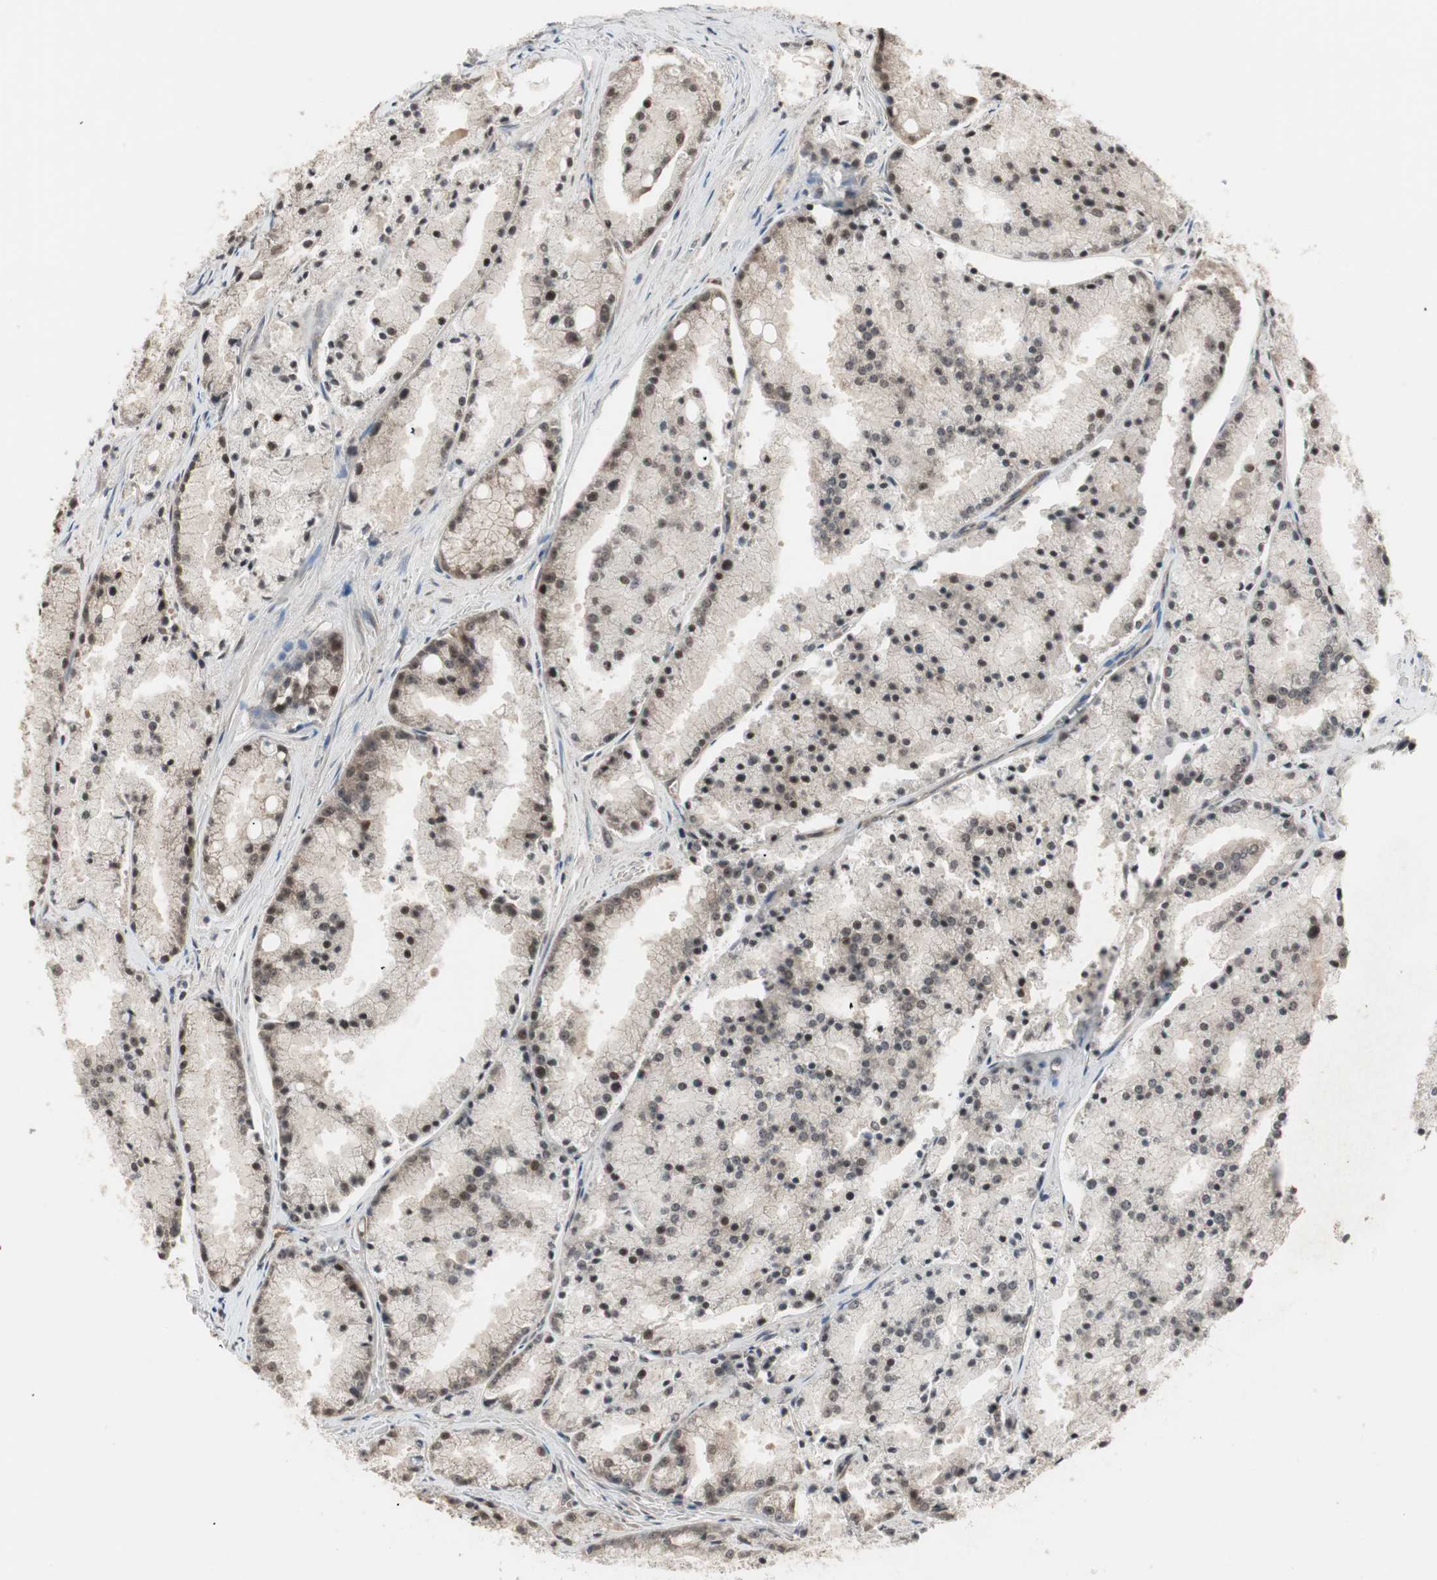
{"staining": {"intensity": "moderate", "quantity": "25%-75%", "location": "nuclear"}, "tissue": "prostate cancer", "cell_type": "Tumor cells", "image_type": "cancer", "snomed": [{"axis": "morphology", "description": "Adenocarcinoma, Low grade"}, {"axis": "topography", "description": "Prostate"}], "caption": "An image of prostate cancer stained for a protein reveals moderate nuclear brown staining in tumor cells.", "gene": "CSNK2B", "patient": {"sex": "male", "age": 64}}